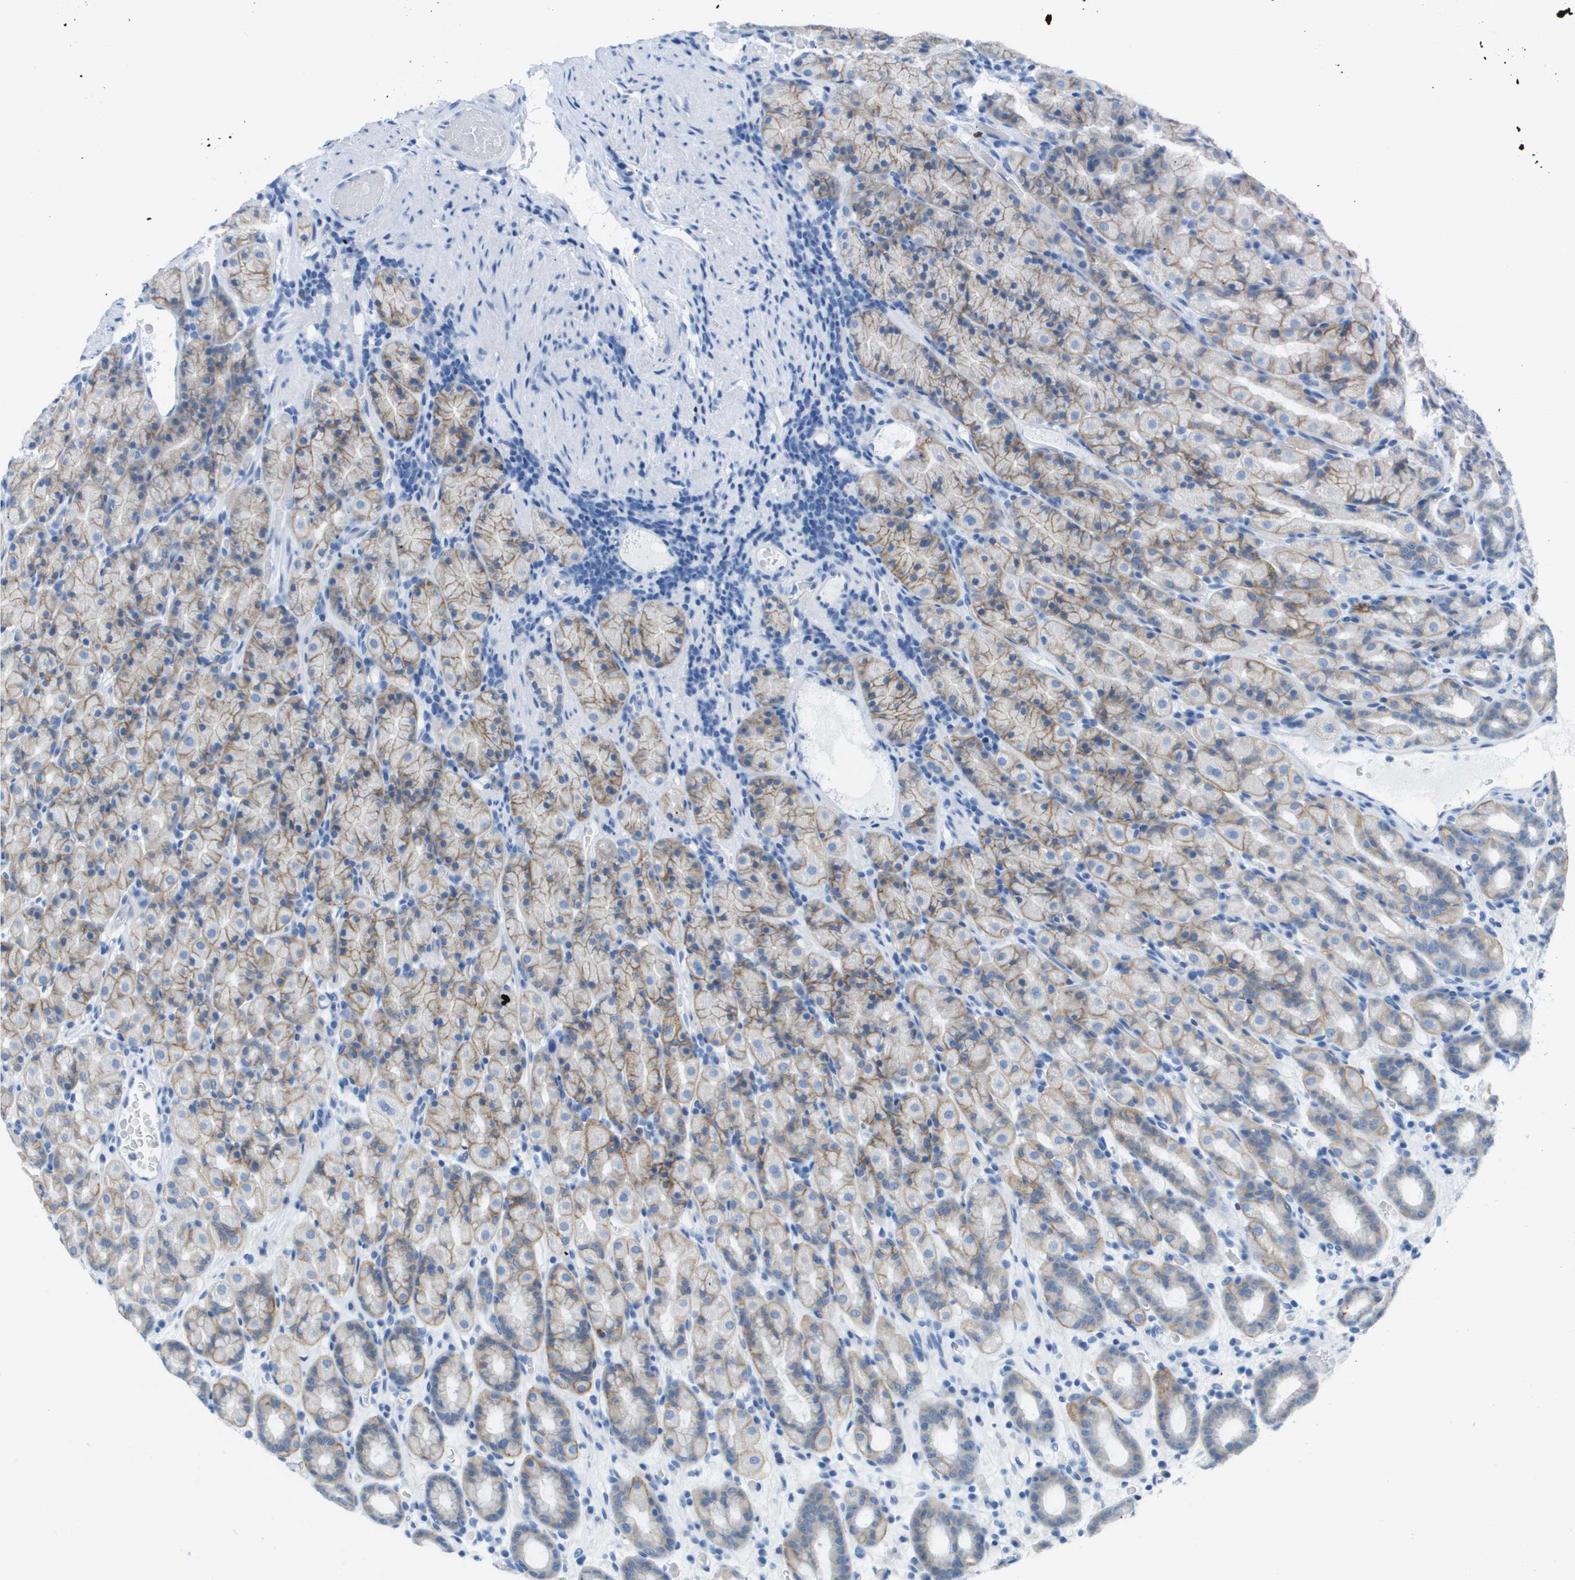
{"staining": {"intensity": "moderate", "quantity": "25%-75%", "location": "cytoplasmic/membranous"}, "tissue": "stomach", "cell_type": "Glandular cells", "image_type": "normal", "snomed": [{"axis": "morphology", "description": "Normal tissue, NOS"}, {"axis": "topography", "description": "Stomach, upper"}], "caption": "Immunohistochemistry photomicrograph of benign stomach: human stomach stained using immunohistochemistry demonstrates medium levels of moderate protein expression localized specifically in the cytoplasmic/membranous of glandular cells, appearing as a cytoplasmic/membranous brown color.", "gene": "CD46", "patient": {"sex": "male", "age": 68}}